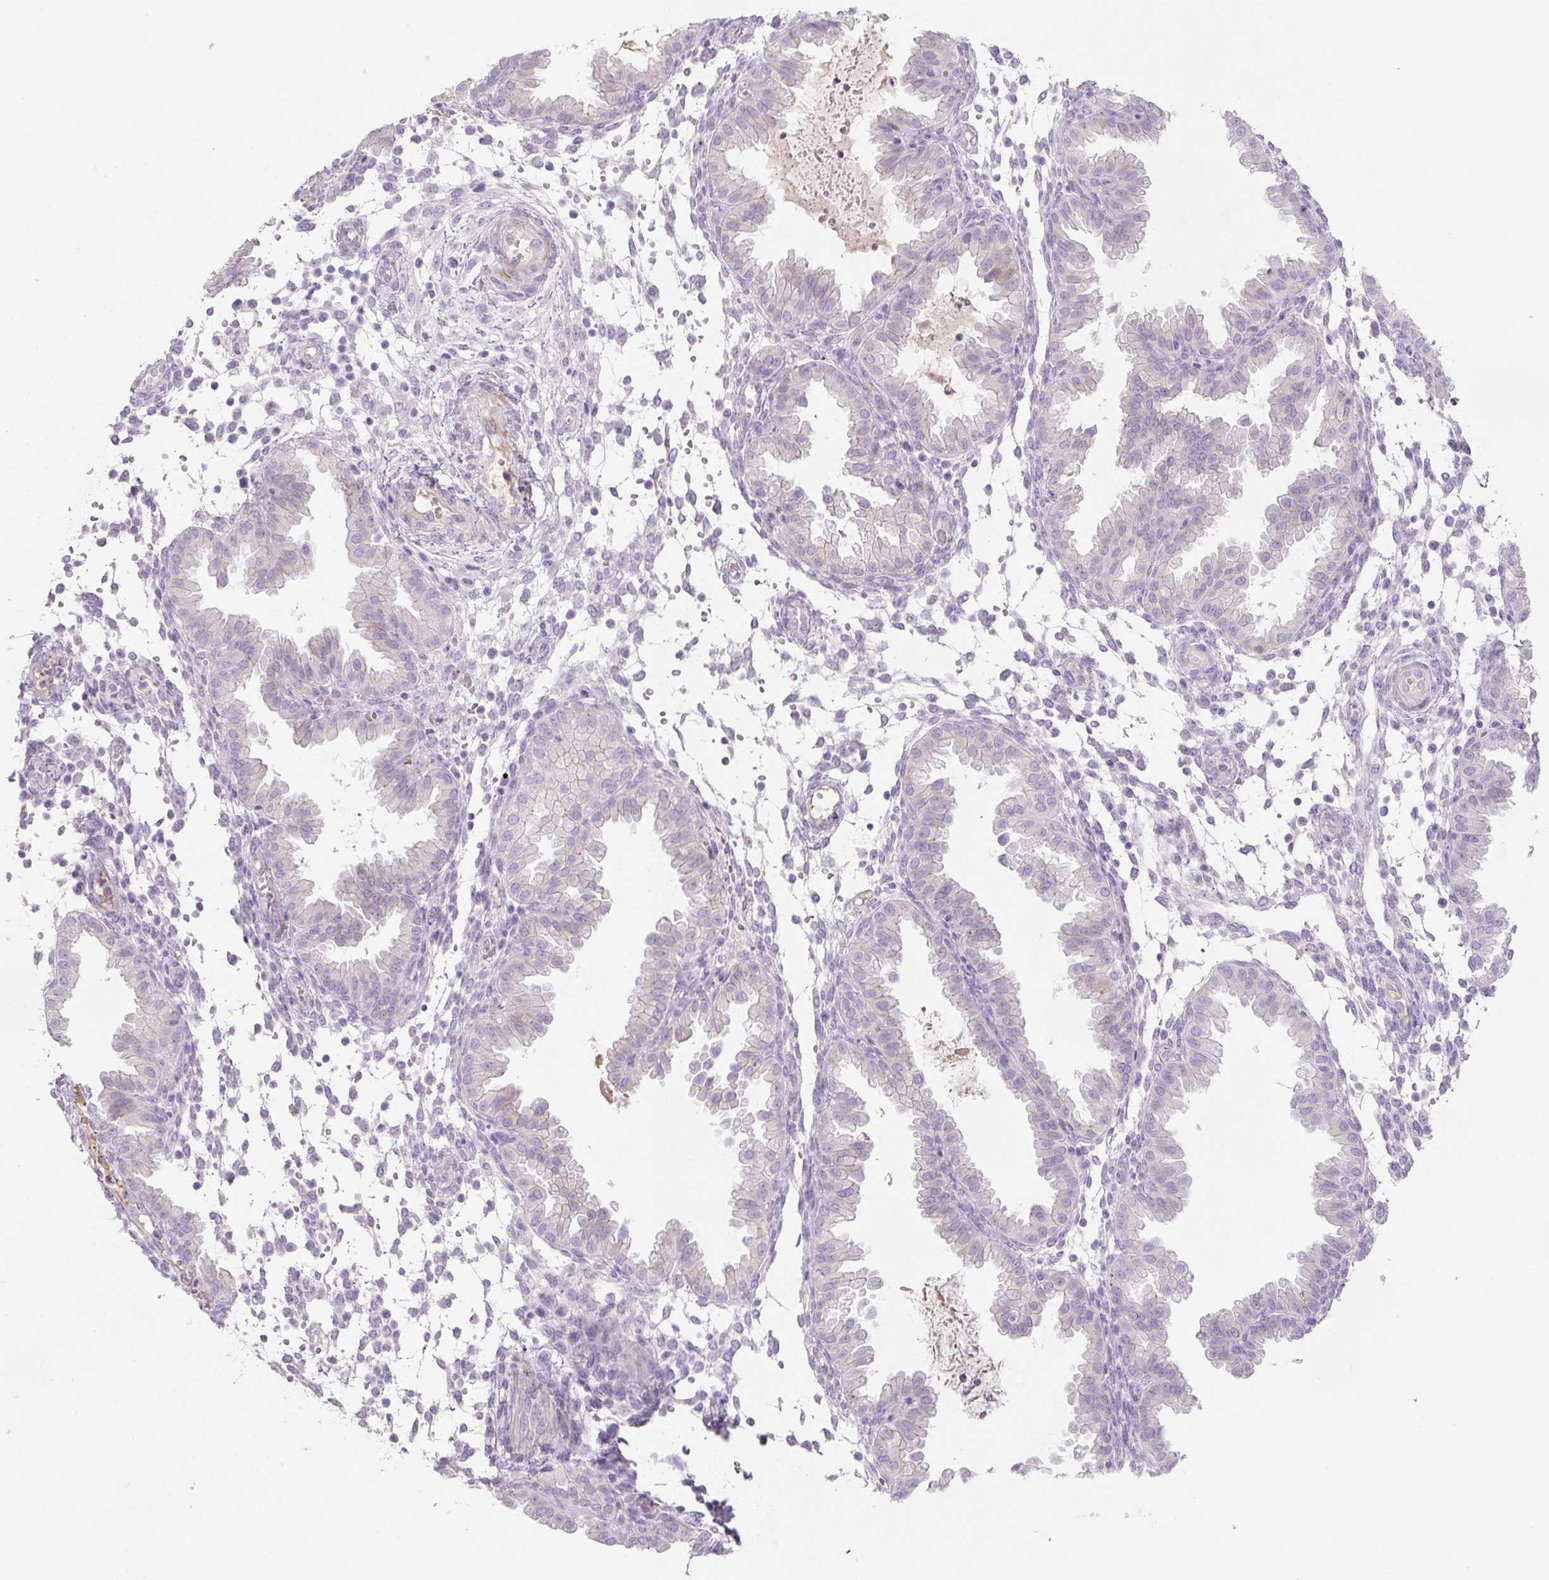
{"staining": {"intensity": "negative", "quantity": "none", "location": "none"}, "tissue": "endometrium", "cell_type": "Cells in endometrial stroma", "image_type": "normal", "snomed": [{"axis": "morphology", "description": "Normal tissue, NOS"}, {"axis": "topography", "description": "Endometrium"}], "caption": "There is no significant staining in cells in endometrial stroma of endometrium. (Stains: DAB (3,3'-diaminobenzidine) immunohistochemistry (IHC) with hematoxylin counter stain, Microscopy: brightfield microscopy at high magnification).", "gene": "PRM1", "patient": {"sex": "female", "age": 33}}